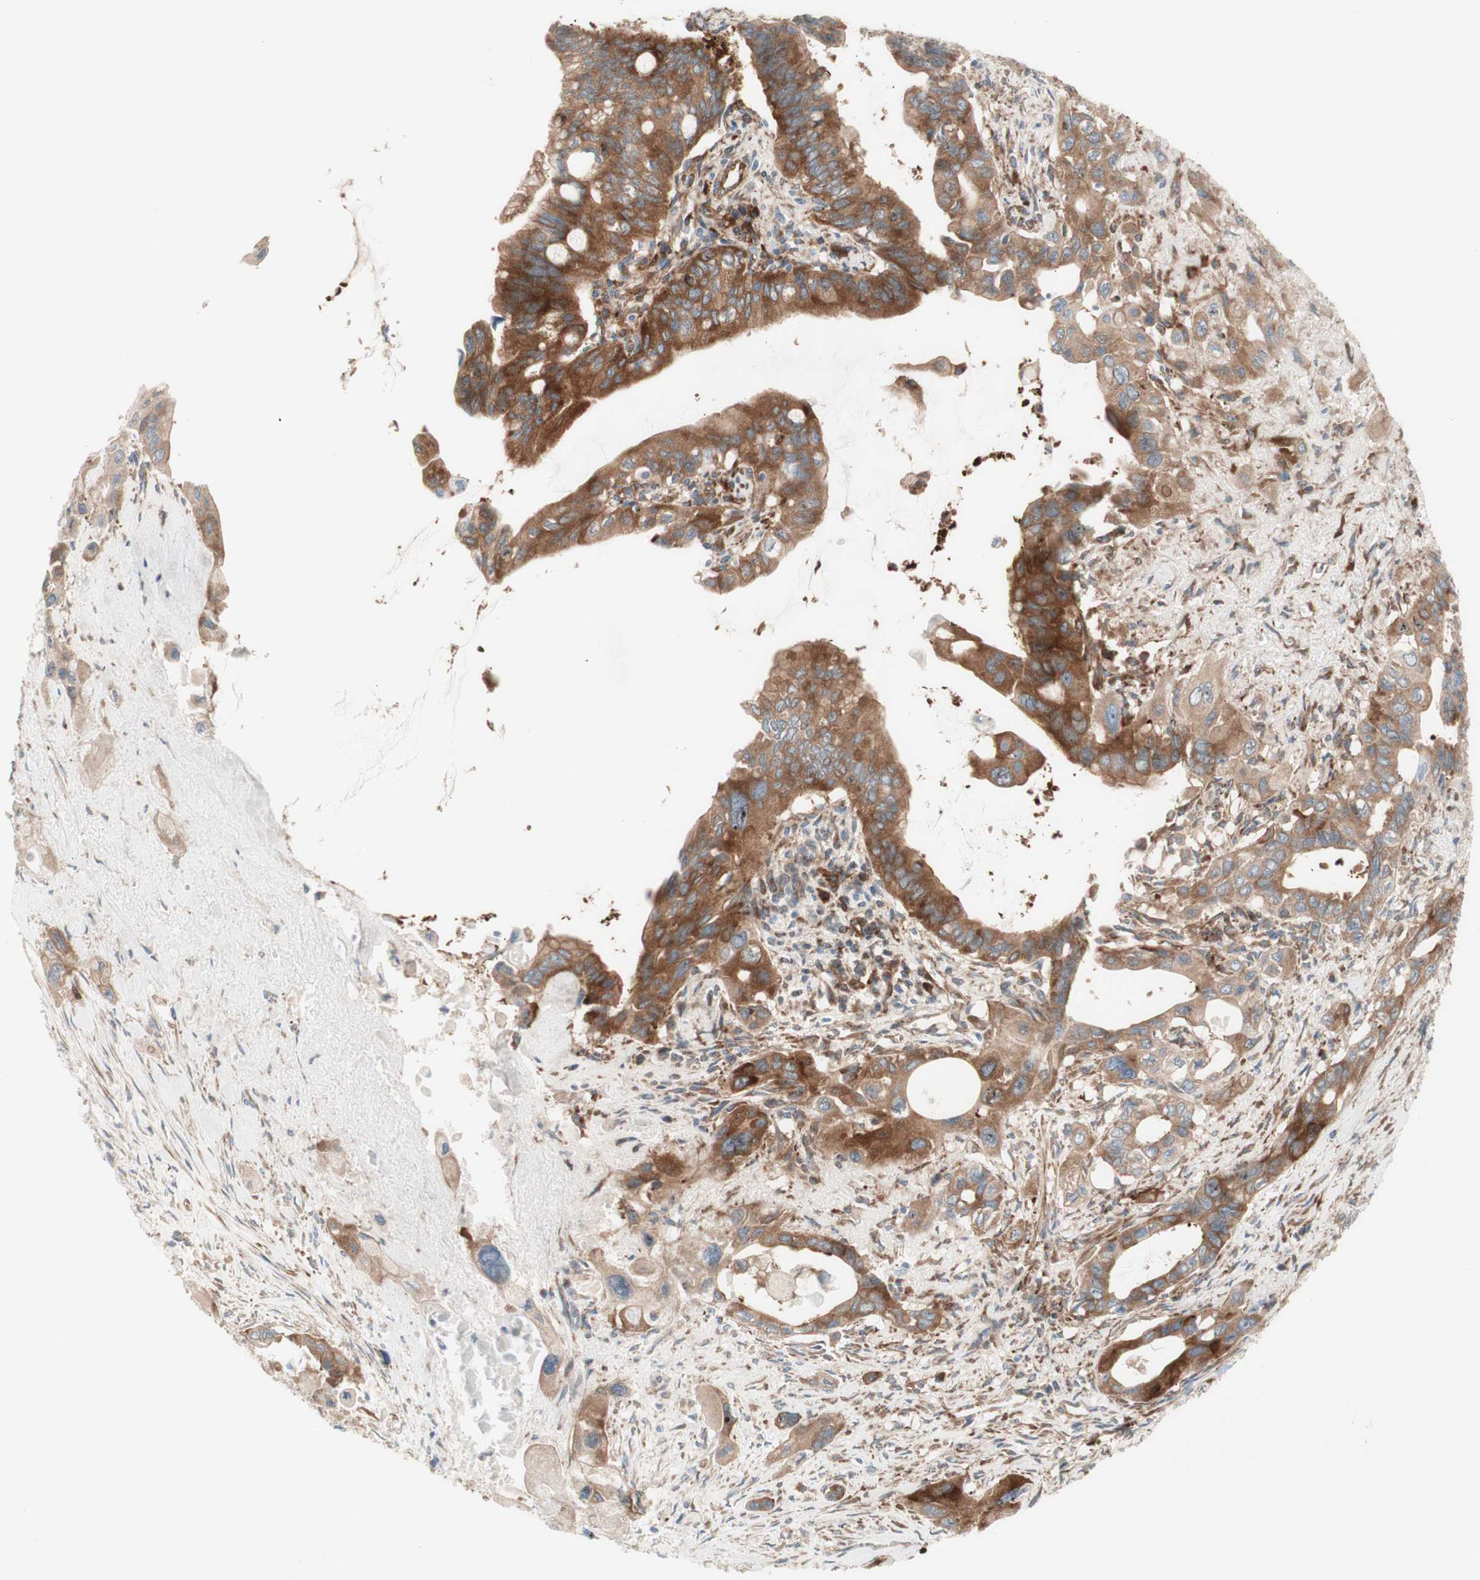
{"staining": {"intensity": "moderate", "quantity": ">75%", "location": "cytoplasmic/membranous"}, "tissue": "pancreatic cancer", "cell_type": "Tumor cells", "image_type": "cancer", "snomed": [{"axis": "morphology", "description": "Adenocarcinoma, NOS"}, {"axis": "topography", "description": "Pancreas"}], "caption": "A high-resolution photomicrograph shows immunohistochemistry (IHC) staining of pancreatic cancer (adenocarcinoma), which shows moderate cytoplasmic/membranous expression in approximately >75% of tumor cells. The protein is shown in brown color, while the nuclei are stained blue.", "gene": "CCN4", "patient": {"sex": "male", "age": 73}}